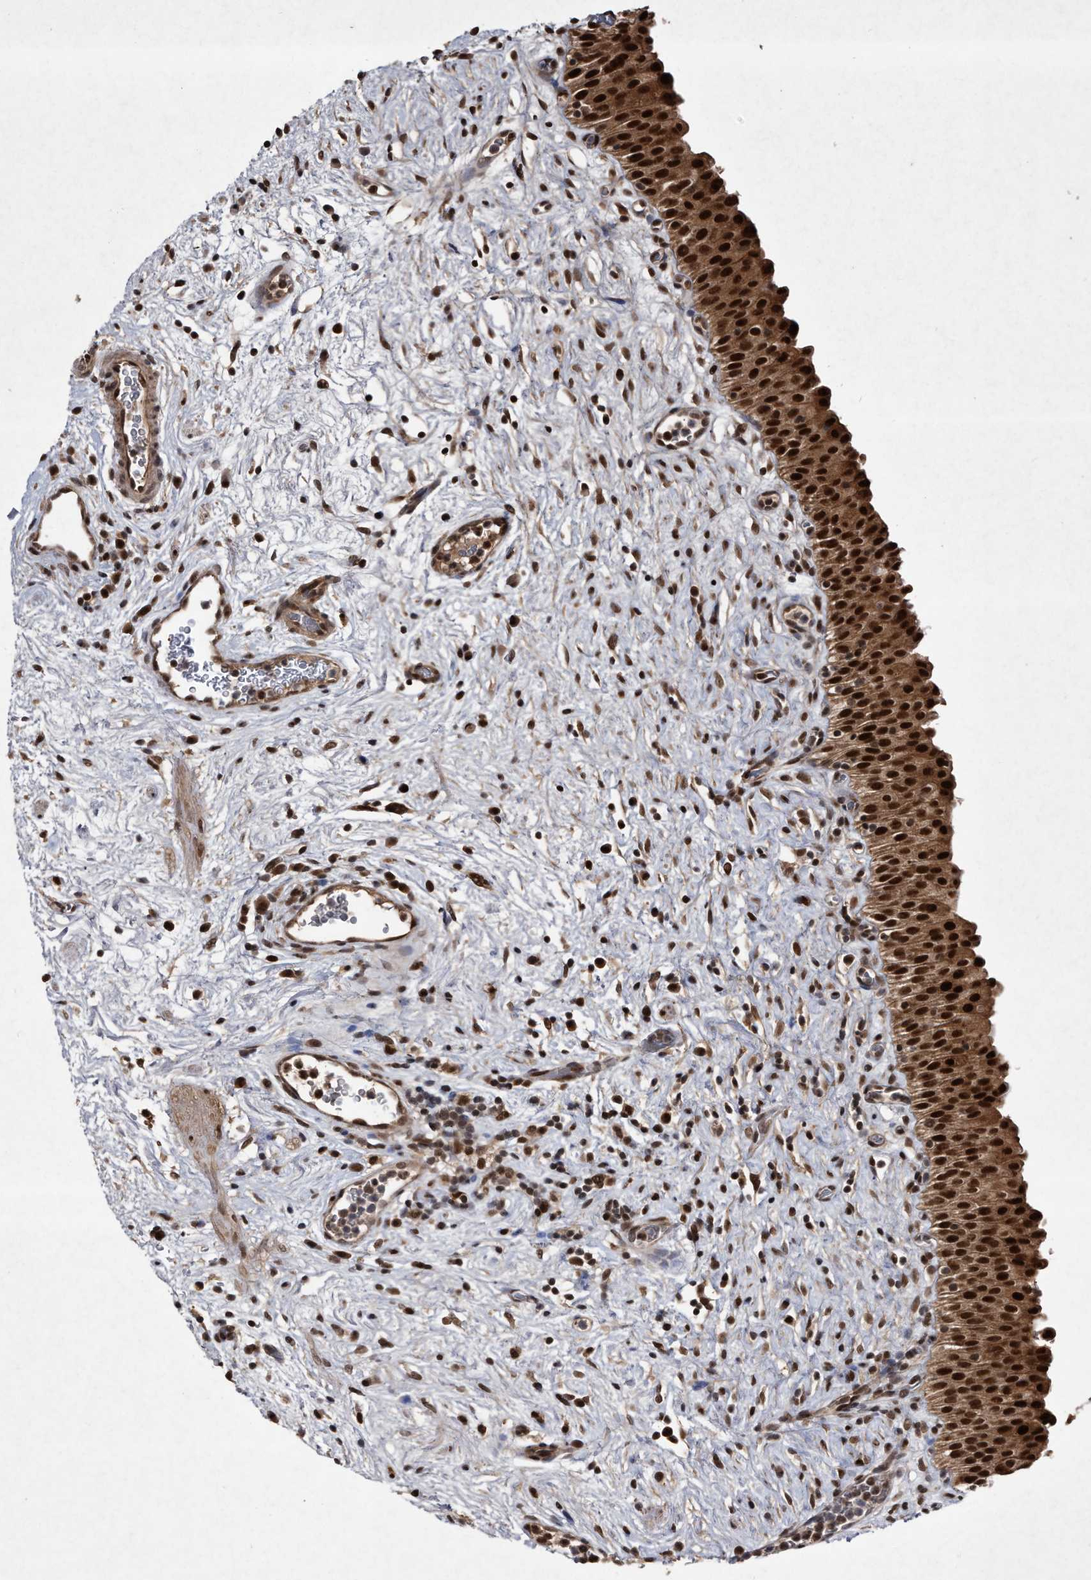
{"staining": {"intensity": "strong", "quantity": ">75%", "location": "cytoplasmic/membranous,nuclear"}, "tissue": "urinary bladder", "cell_type": "Urothelial cells", "image_type": "normal", "snomed": [{"axis": "morphology", "description": "Normal tissue, NOS"}, {"axis": "topography", "description": "Urinary bladder"}], "caption": "DAB (3,3'-diaminobenzidine) immunohistochemical staining of unremarkable urinary bladder reveals strong cytoplasmic/membranous,nuclear protein positivity in about >75% of urothelial cells. The protein of interest is shown in brown color, while the nuclei are stained blue.", "gene": "RAD23B", "patient": {"sex": "male", "age": 82}}